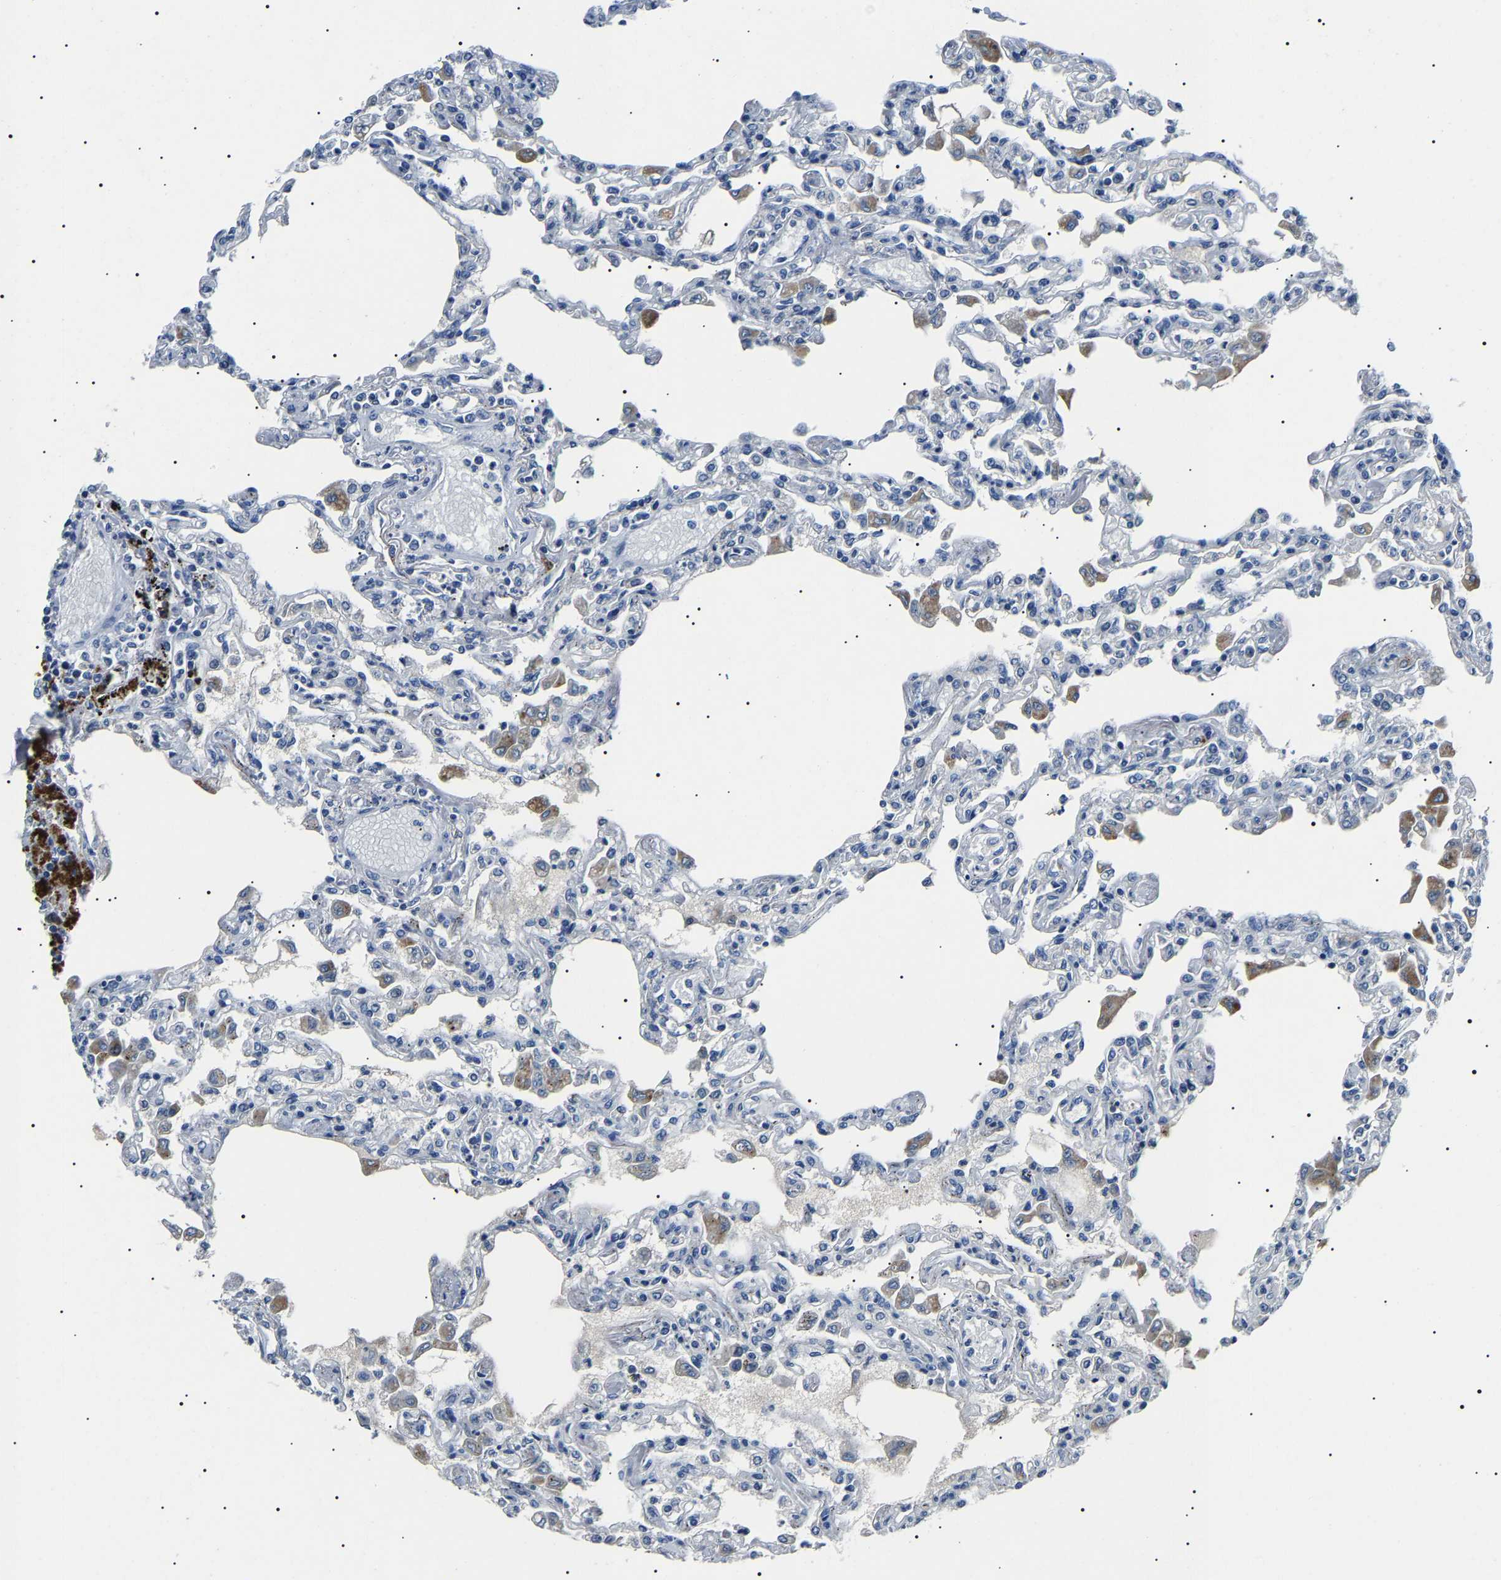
{"staining": {"intensity": "negative", "quantity": "none", "location": "none"}, "tissue": "lung", "cell_type": "Alveolar cells", "image_type": "normal", "snomed": [{"axis": "morphology", "description": "Normal tissue, NOS"}, {"axis": "topography", "description": "Bronchus"}, {"axis": "topography", "description": "Lung"}], "caption": "Alveolar cells are negative for brown protein staining in benign lung. (Stains: DAB IHC with hematoxylin counter stain, Microscopy: brightfield microscopy at high magnification).", "gene": "KLK15", "patient": {"sex": "female", "age": 49}}